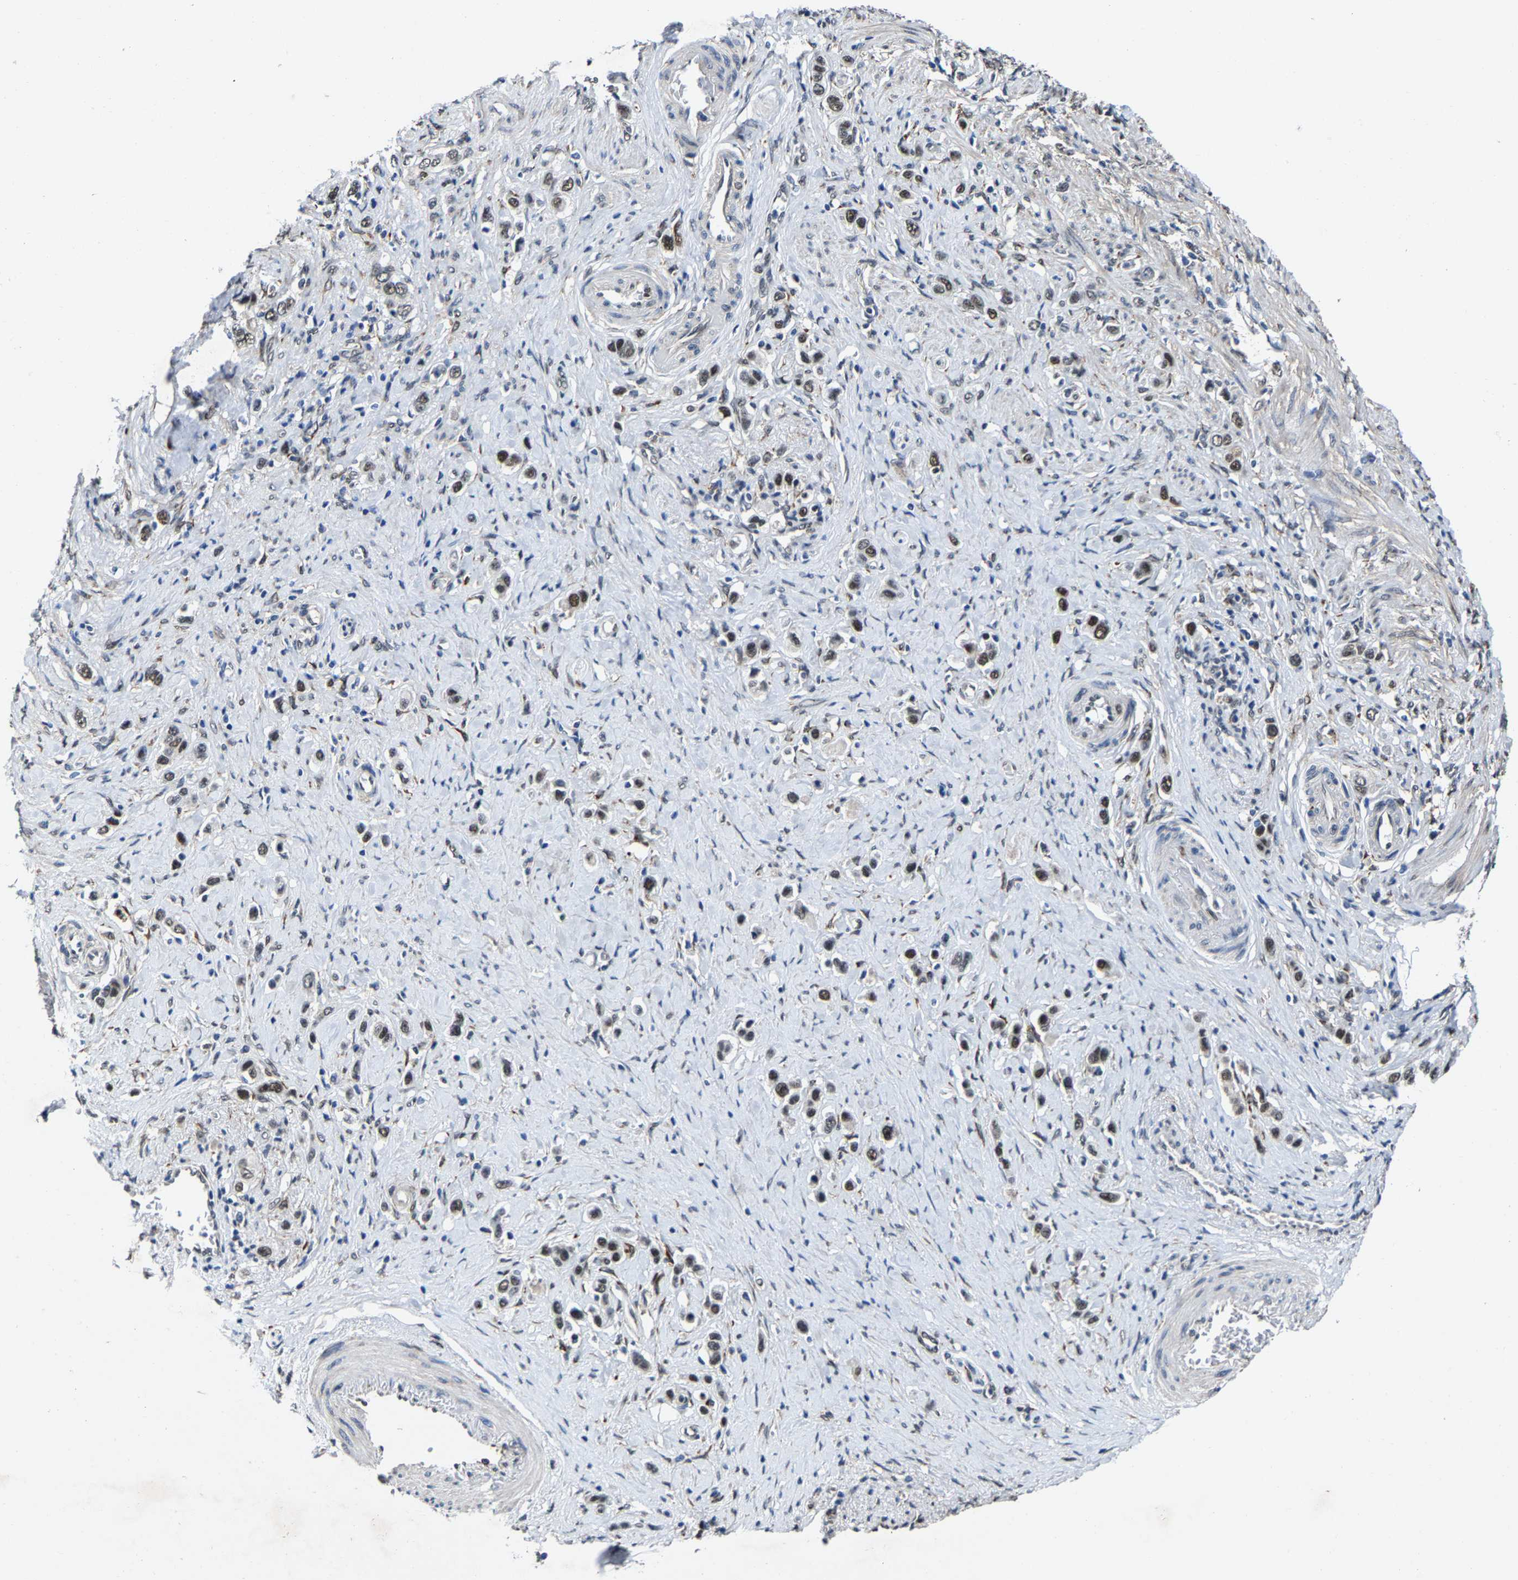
{"staining": {"intensity": "strong", "quantity": "25%-75%", "location": "nuclear"}, "tissue": "stomach cancer", "cell_type": "Tumor cells", "image_type": "cancer", "snomed": [{"axis": "morphology", "description": "Adenocarcinoma, NOS"}, {"axis": "topography", "description": "Stomach"}], "caption": "Stomach adenocarcinoma tissue reveals strong nuclear positivity in about 25%-75% of tumor cells, visualized by immunohistochemistry. Ihc stains the protein of interest in brown and the nuclei are stained blue.", "gene": "METTL1", "patient": {"sex": "female", "age": 65}}